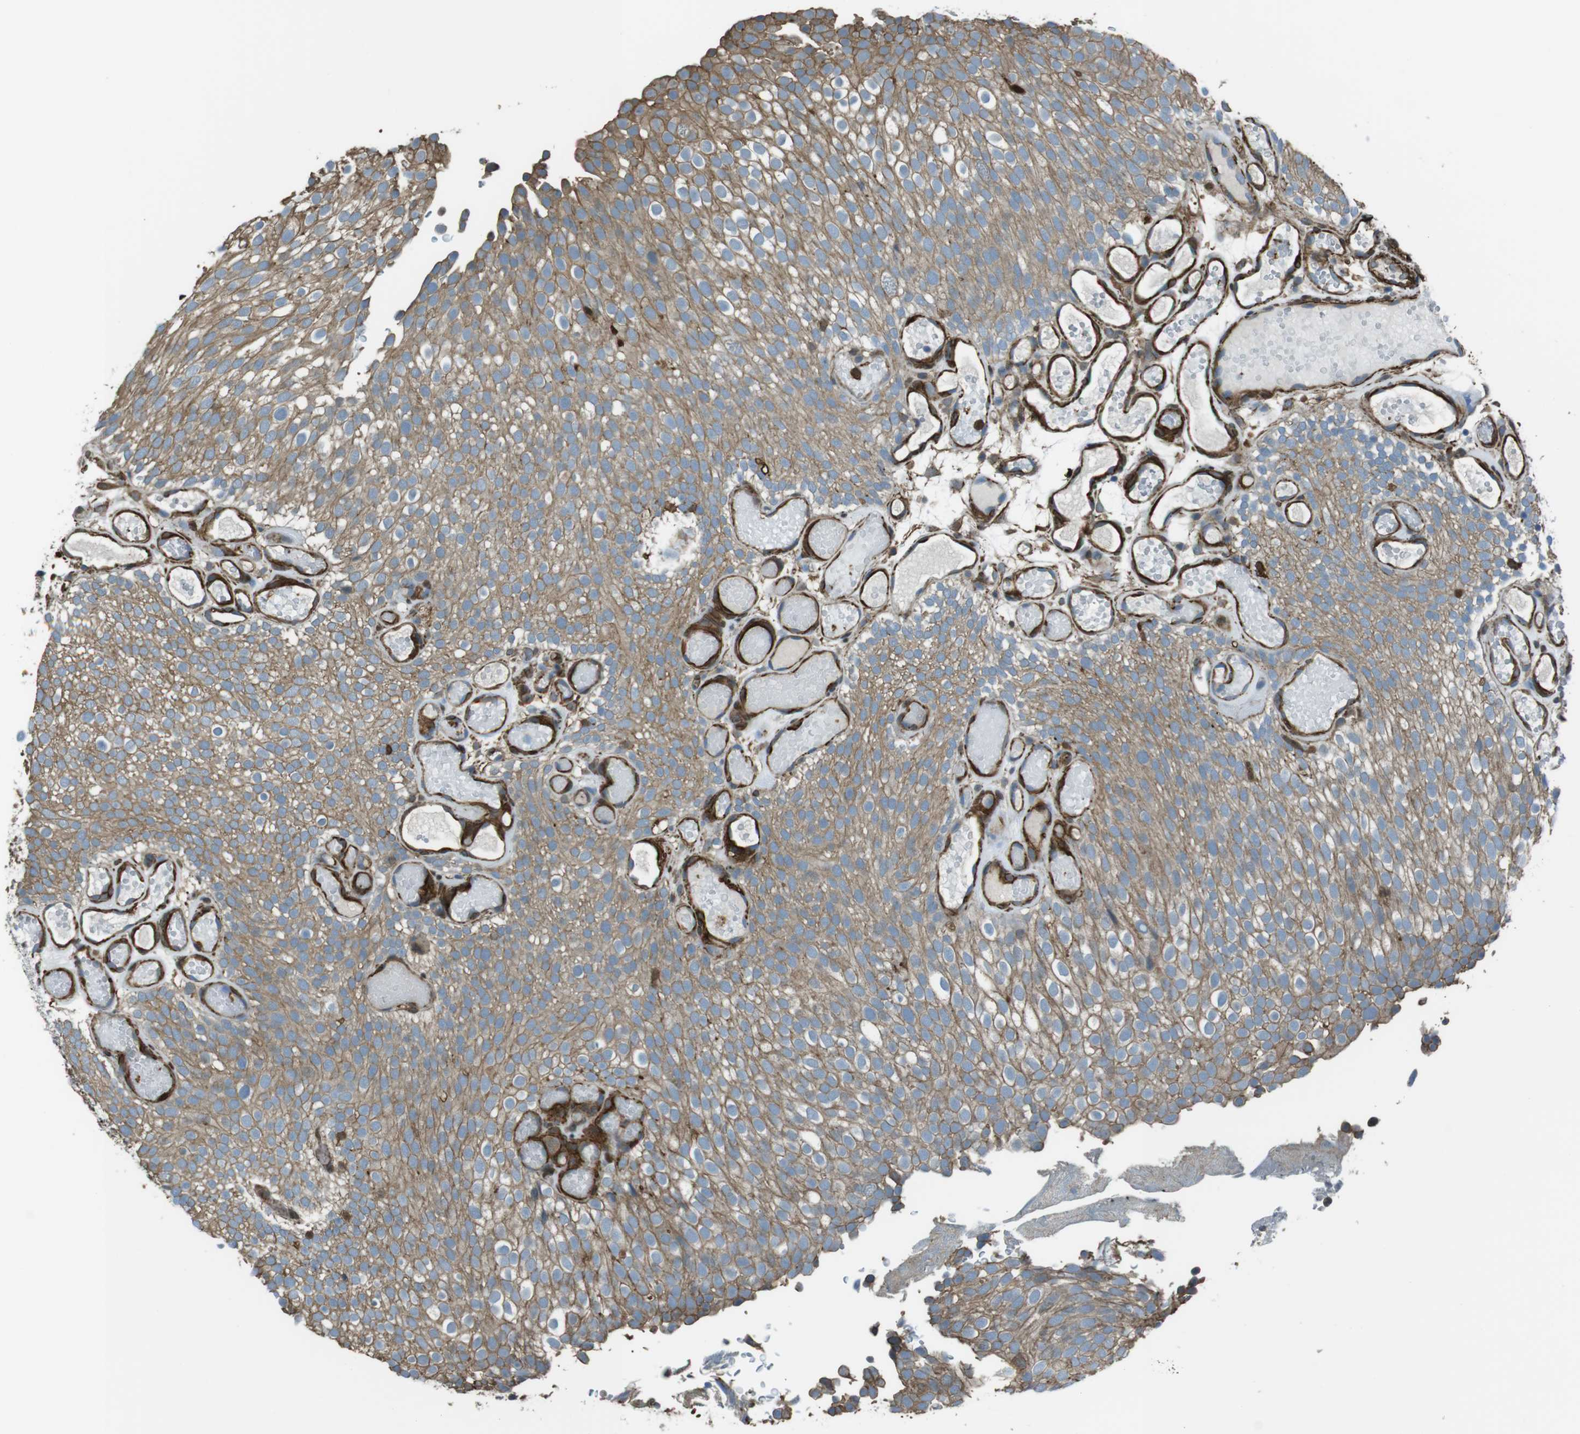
{"staining": {"intensity": "weak", "quantity": ">75%", "location": "cytoplasmic/membranous"}, "tissue": "urothelial cancer", "cell_type": "Tumor cells", "image_type": "cancer", "snomed": [{"axis": "morphology", "description": "Urothelial carcinoma, Low grade"}, {"axis": "topography", "description": "Urinary bladder"}], "caption": "Brown immunohistochemical staining in human urothelial cancer displays weak cytoplasmic/membranous expression in about >75% of tumor cells. The protein is shown in brown color, while the nuclei are stained blue.", "gene": "SFT2D1", "patient": {"sex": "male", "age": 78}}